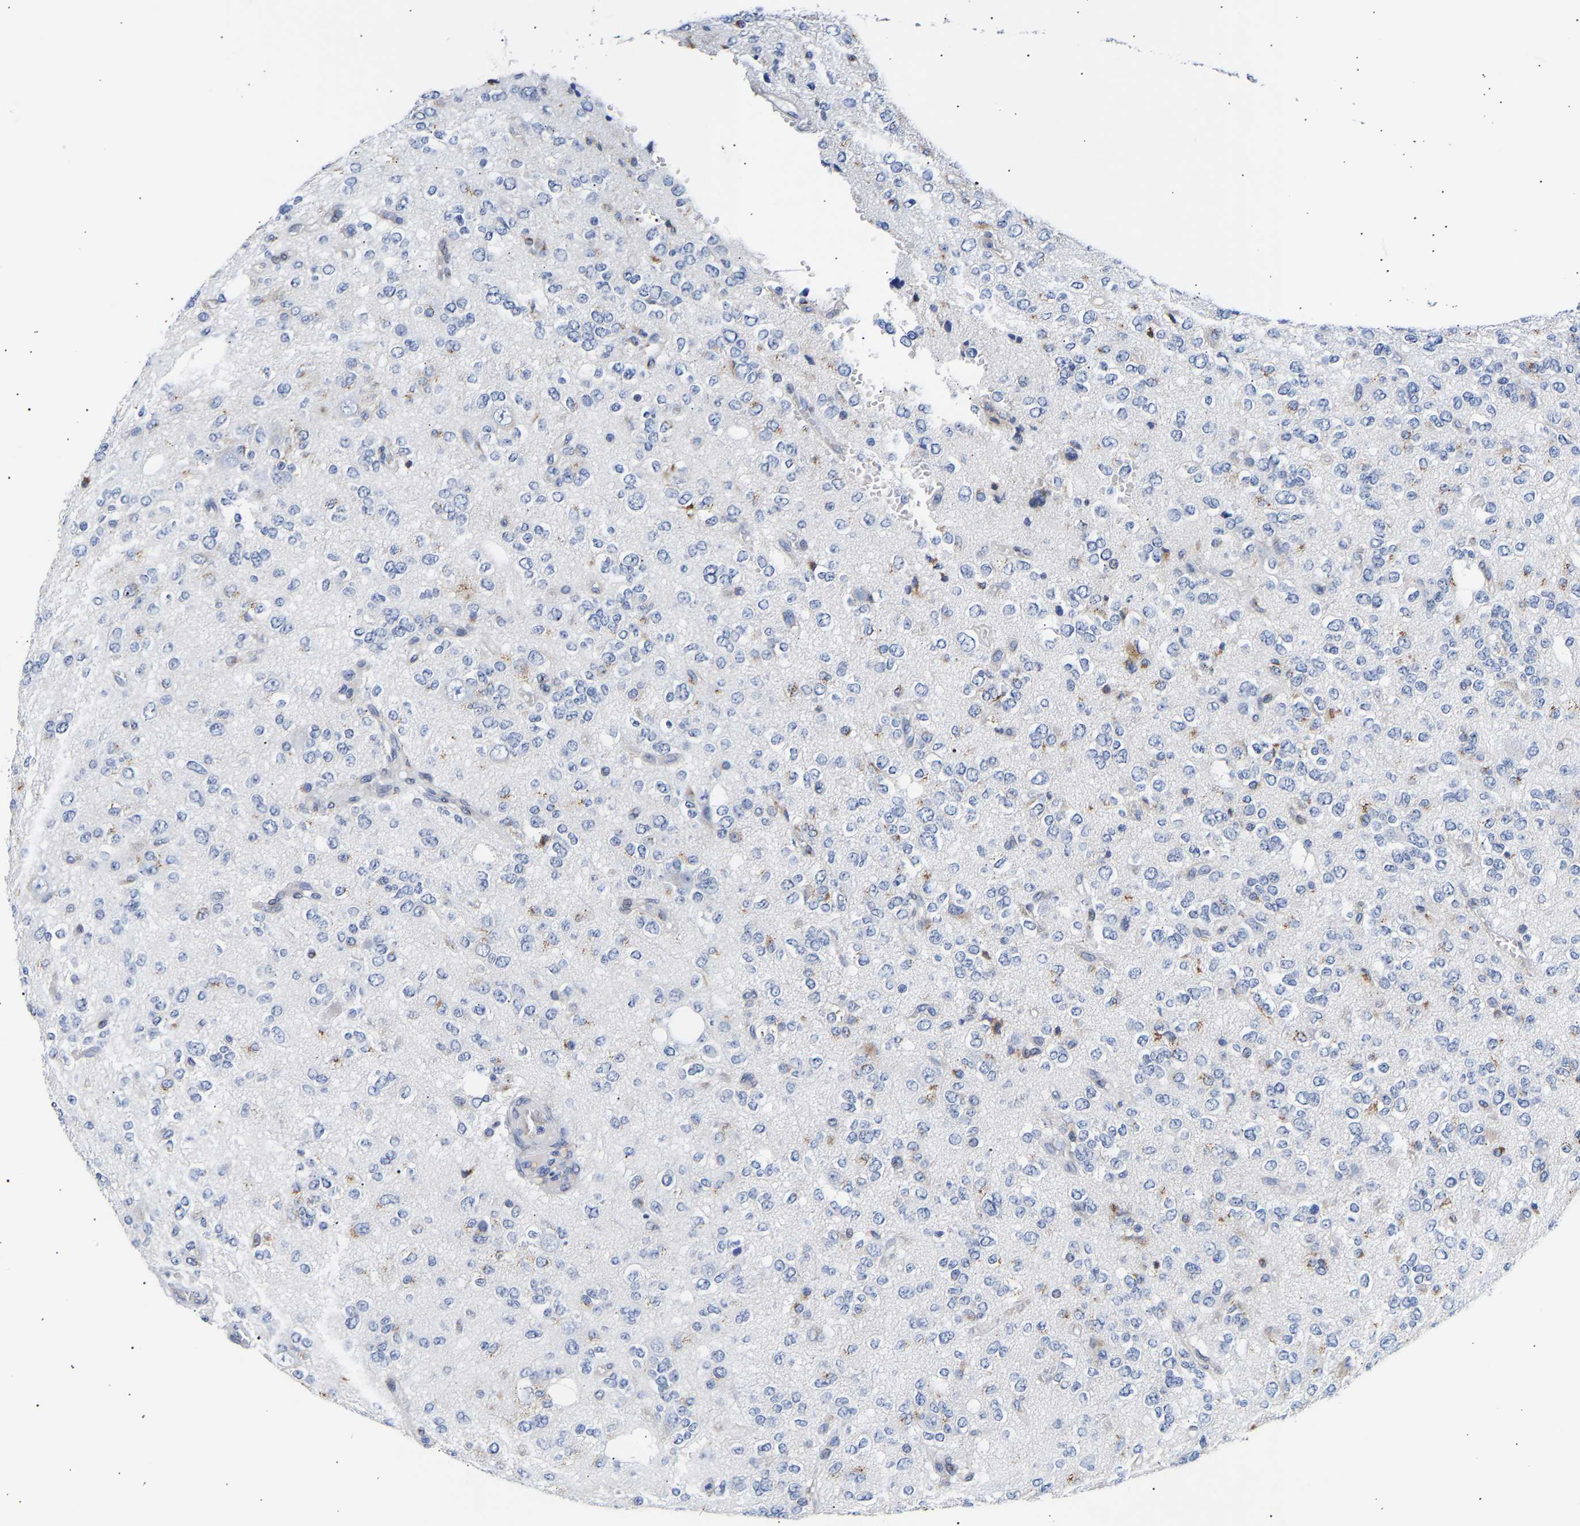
{"staining": {"intensity": "moderate", "quantity": "<25%", "location": "cytoplasmic/membranous"}, "tissue": "glioma", "cell_type": "Tumor cells", "image_type": "cancer", "snomed": [{"axis": "morphology", "description": "Glioma, malignant, Low grade"}, {"axis": "topography", "description": "Brain"}], "caption": "IHC micrograph of human glioma stained for a protein (brown), which displays low levels of moderate cytoplasmic/membranous positivity in approximately <25% of tumor cells.", "gene": "IGFBP7", "patient": {"sex": "male", "age": 38}}